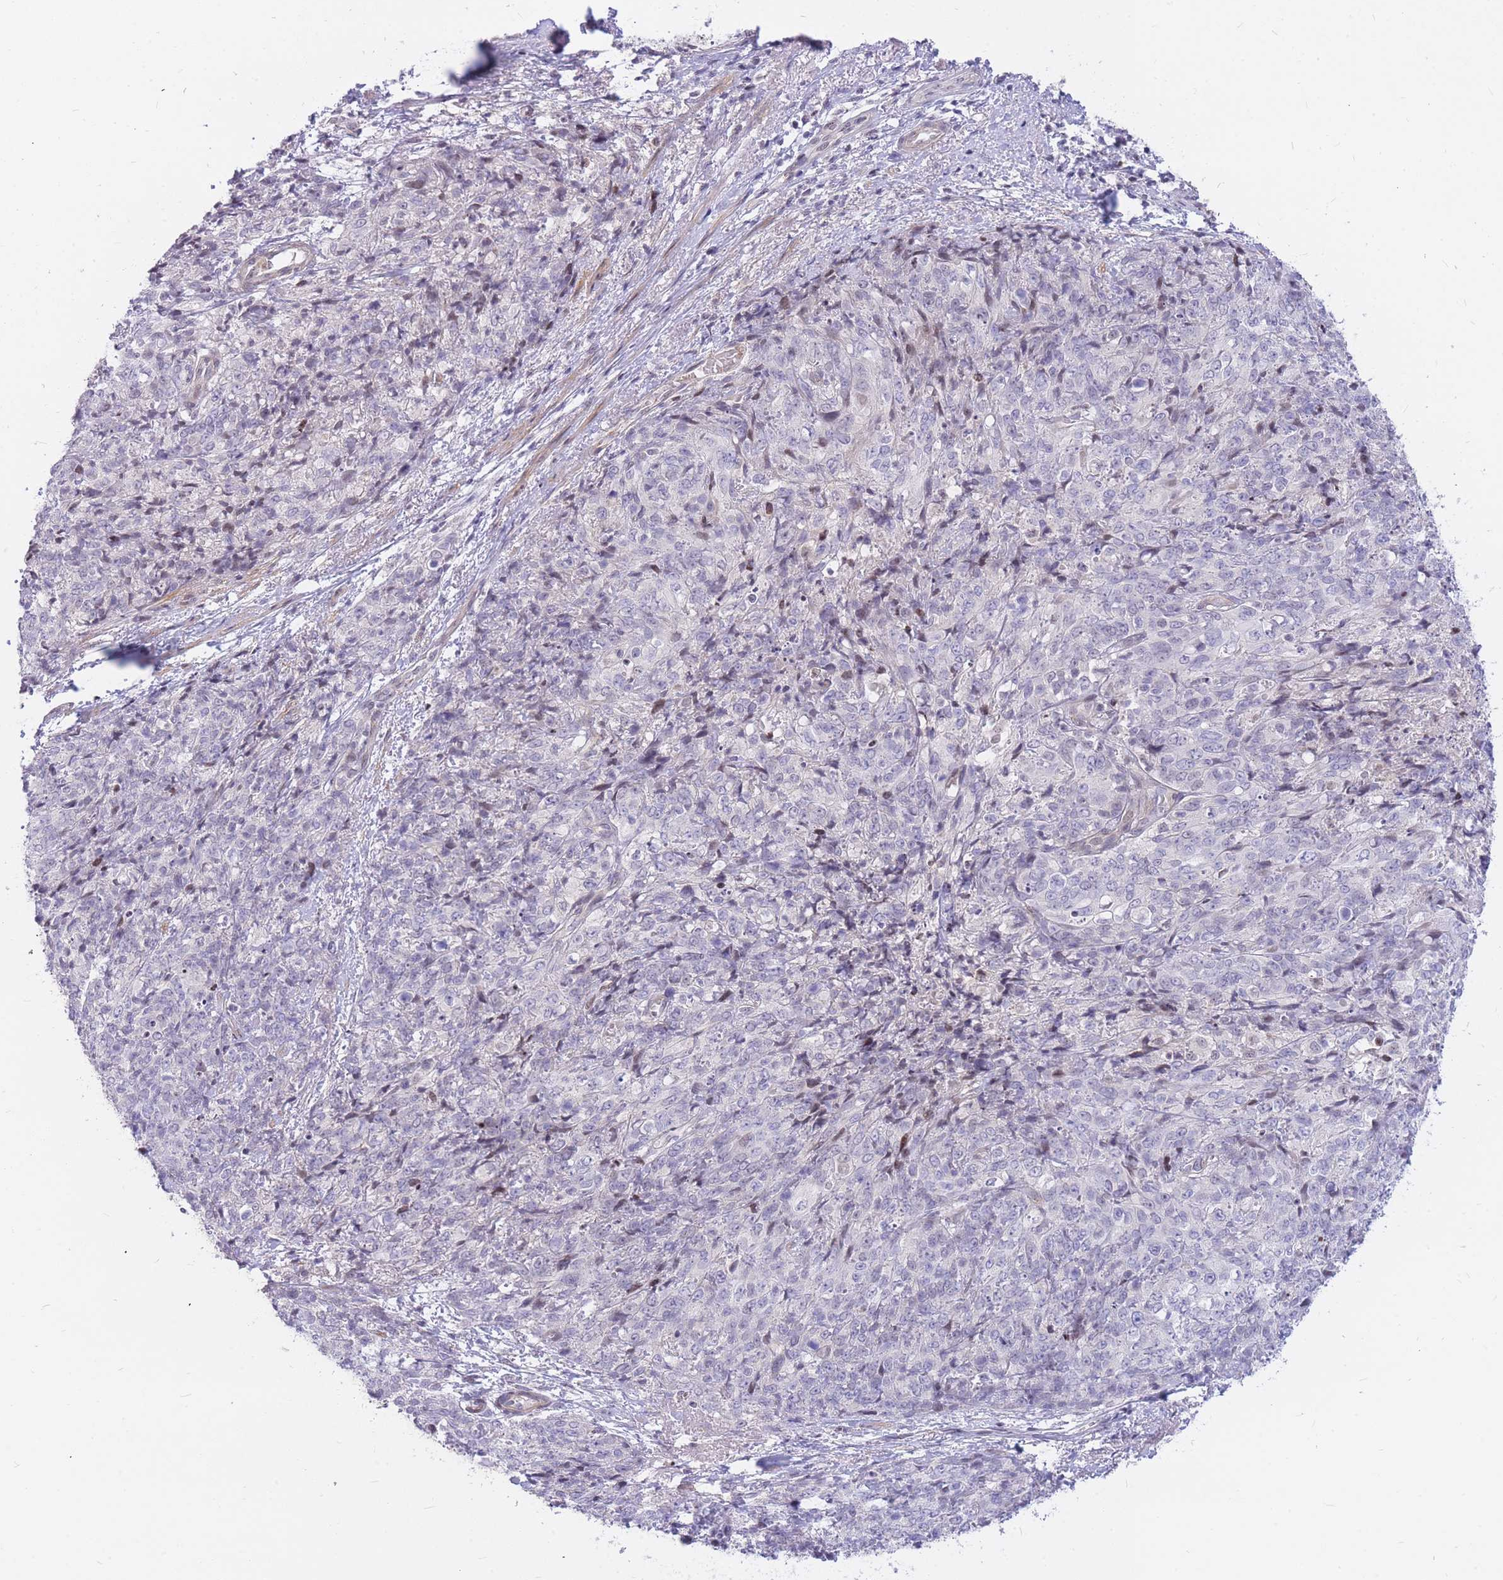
{"staining": {"intensity": "negative", "quantity": "none", "location": "none"}, "tissue": "skin cancer", "cell_type": "Tumor cells", "image_type": "cancer", "snomed": [{"axis": "morphology", "description": "Squamous cell carcinoma, NOS"}, {"axis": "topography", "description": "Skin"}, {"axis": "topography", "description": "Vulva"}], "caption": "The immunohistochemistry (IHC) micrograph has no significant positivity in tumor cells of skin squamous cell carcinoma tissue.", "gene": "TLE2", "patient": {"sex": "female", "age": 85}}